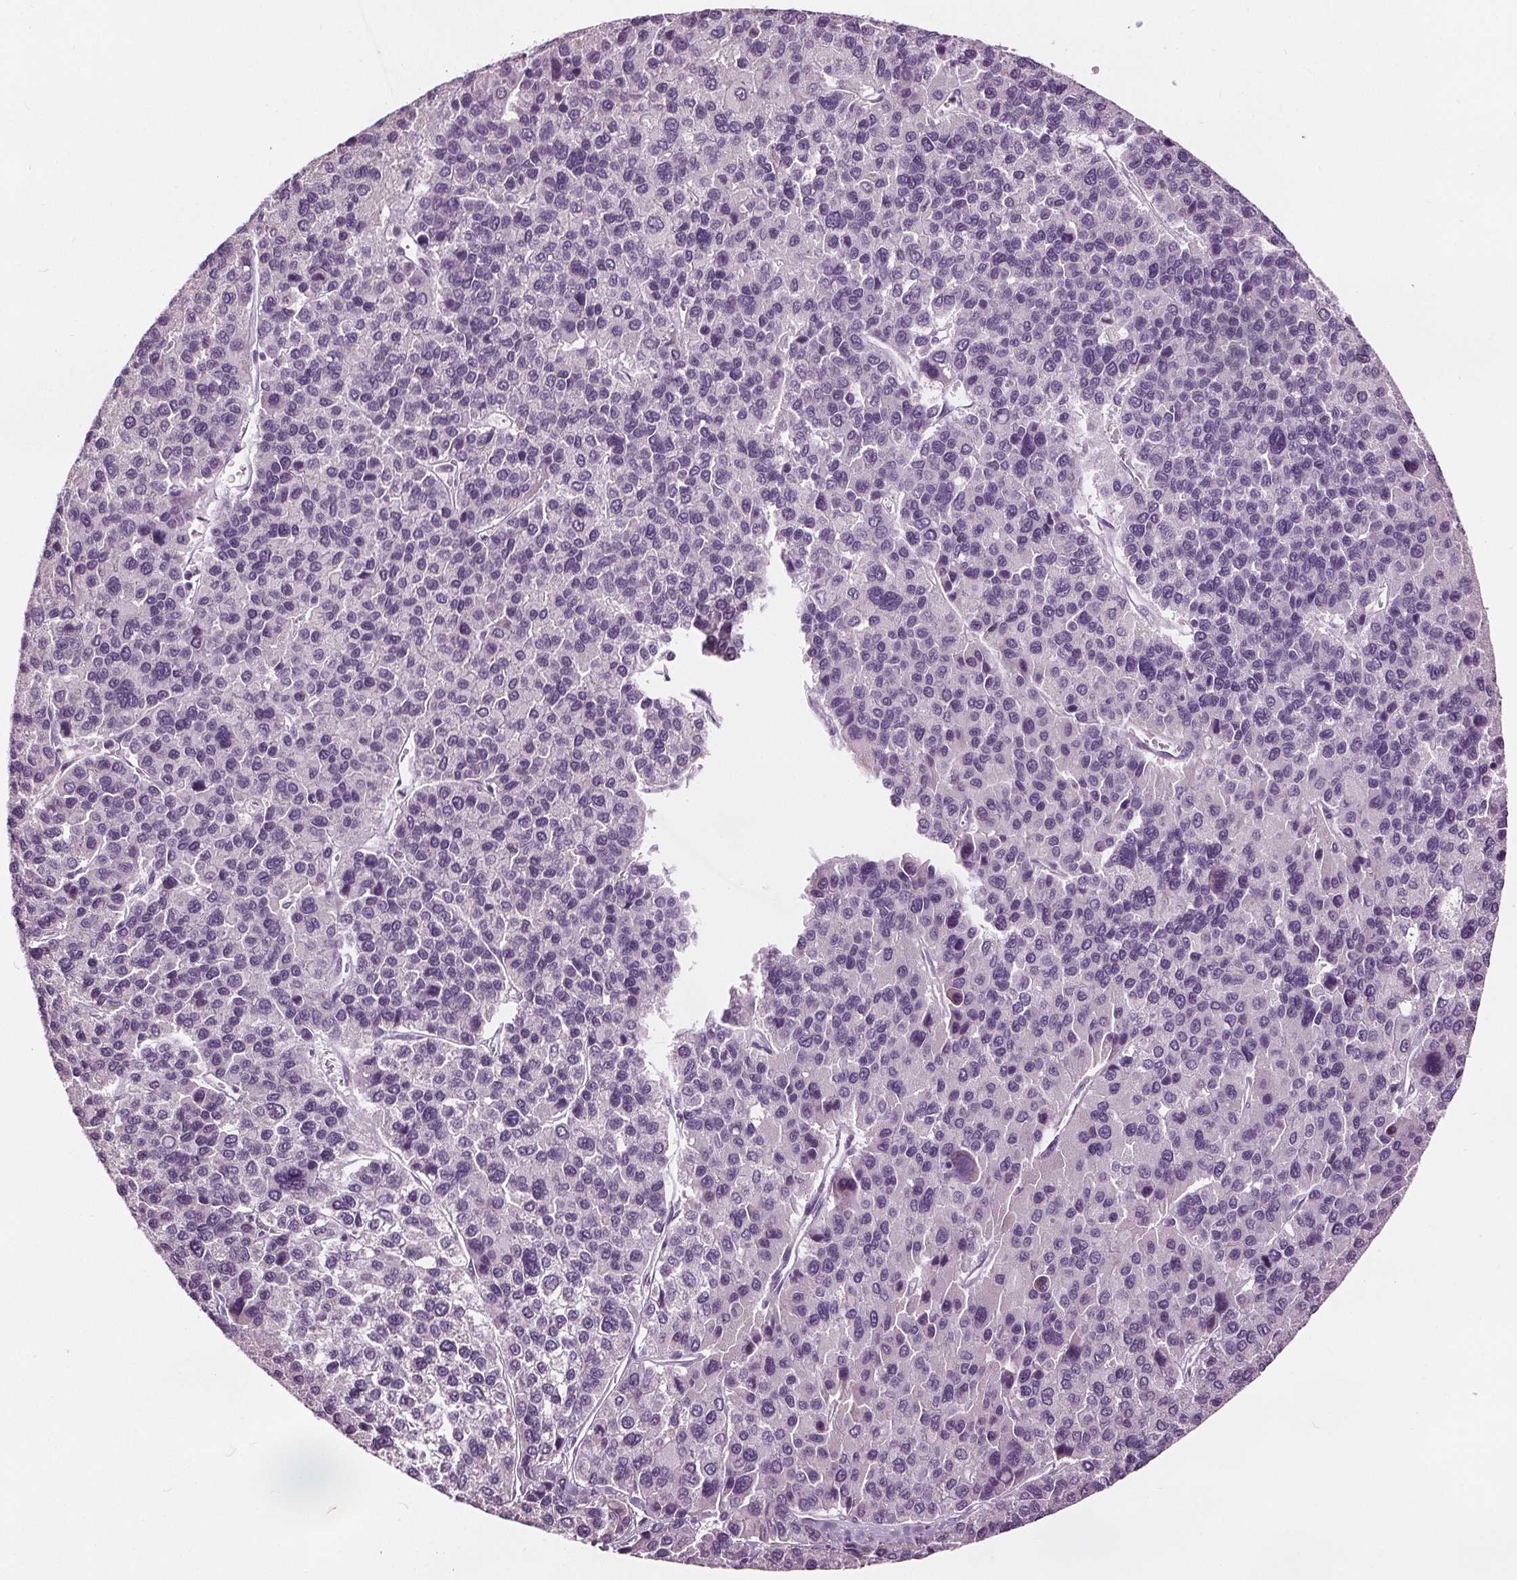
{"staining": {"intensity": "negative", "quantity": "none", "location": "none"}, "tissue": "liver cancer", "cell_type": "Tumor cells", "image_type": "cancer", "snomed": [{"axis": "morphology", "description": "Carcinoma, Hepatocellular, NOS"}, {"axis": "topography", "description": "Liver"}], "caption": "A high-resolution image shows immunohistochemistry (IHC) staining of liver hepatocellular carcinoma, which reveals no significant staining in tumor cells.", "gene": "RASA1", "patient": {"sex": "female", "age": 41}}